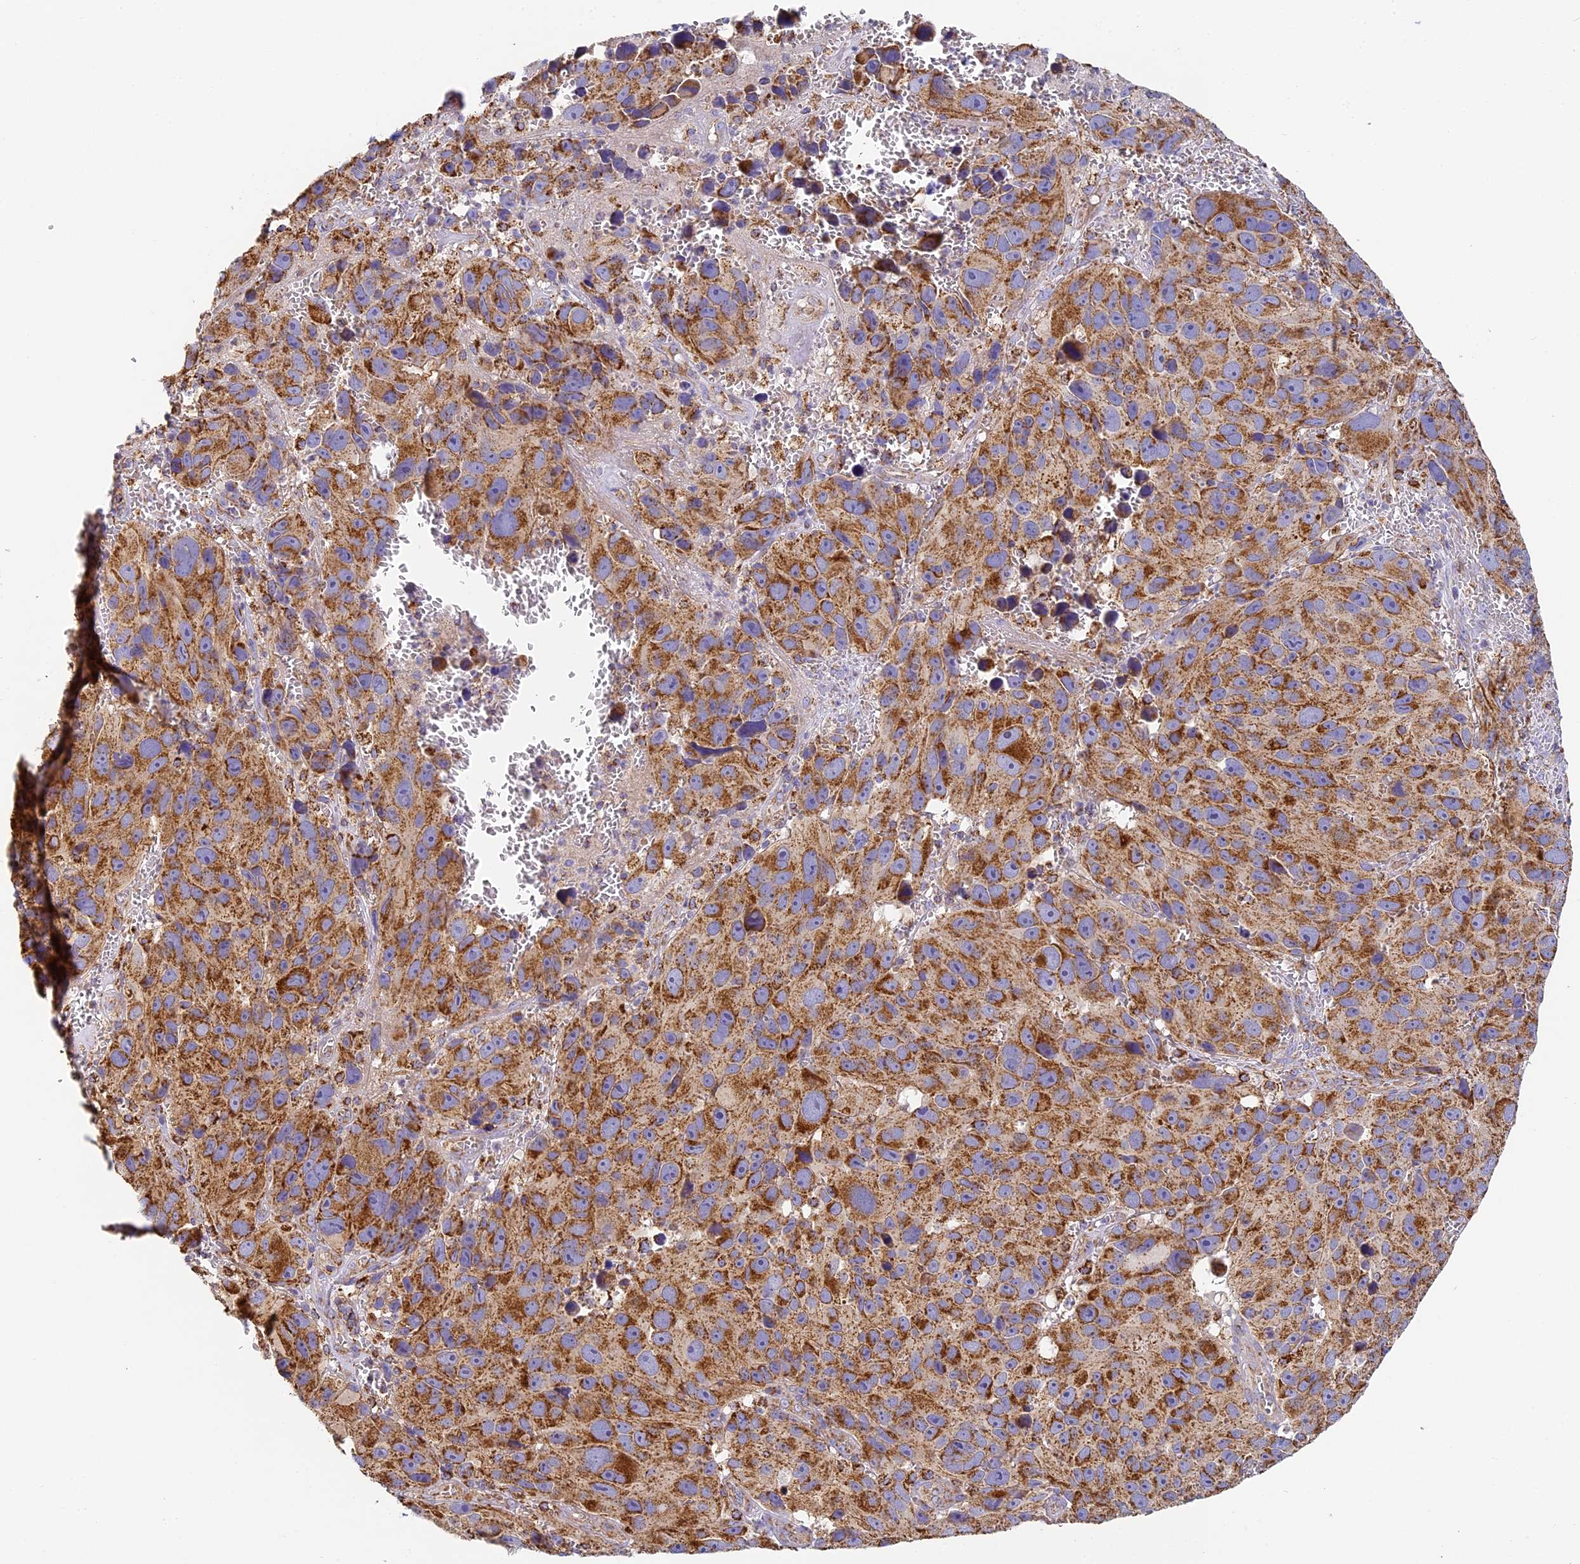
{"staining": {"intensity": "moderate", "quantity": ">75%", "location": "cytoplasmic/membranous"}, "tissue": "melanoma", "cell_type": "Tumor cells", "image_type": "cancer", "snomed": [{"axis": "morphology", "description": "Malignant melanoma, NOS"}, {"axis": "topography", "description": "Skin"}], "caption": "Melanoma stained for a protein demonstrates moderate cytoplasmic/membranous positivity in tumor cells.", "gene": "STK17A", "patient": {"sex": "male", "age": 84}}